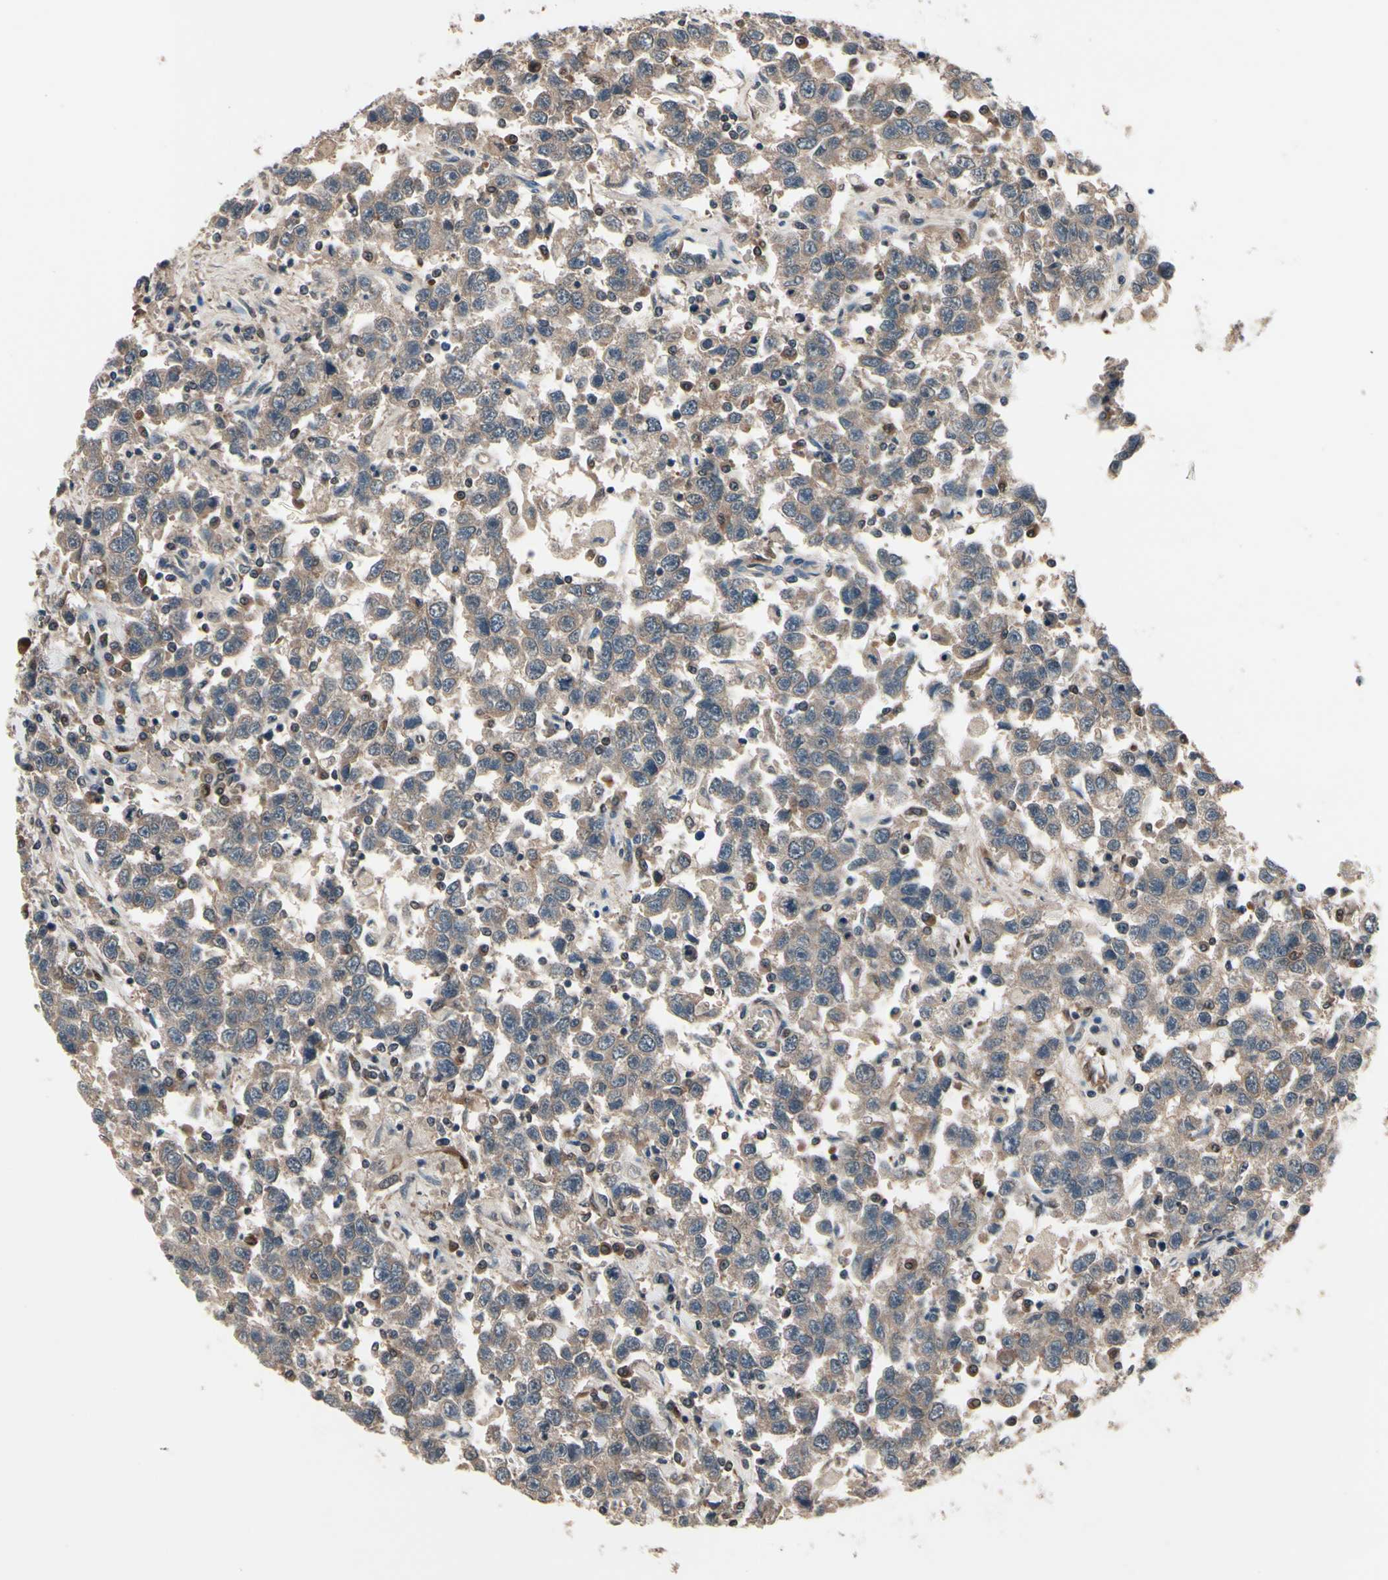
{"staining": {"intensity": "moderate", "quantity": ">75%", "location": "cytoplasmic/membranous"}, "tissue": "testis cancer", "cell_type": "Tumor cells", "image_type": "cancer", "snomed": [{"axis": "morphology", "description": "Seminoma, NOS"}, {"axis": "topography", "description": "Testis"}], "caption": "Immunohistochemical staining of human testis cancer (seminoma) exhibits medium levels of moderate cytoplasmic/membranous protein positivity in approximately >75% of tumor cells.", "gene": "PRDX6", "patient": {"sex": "male", "age": 41}}